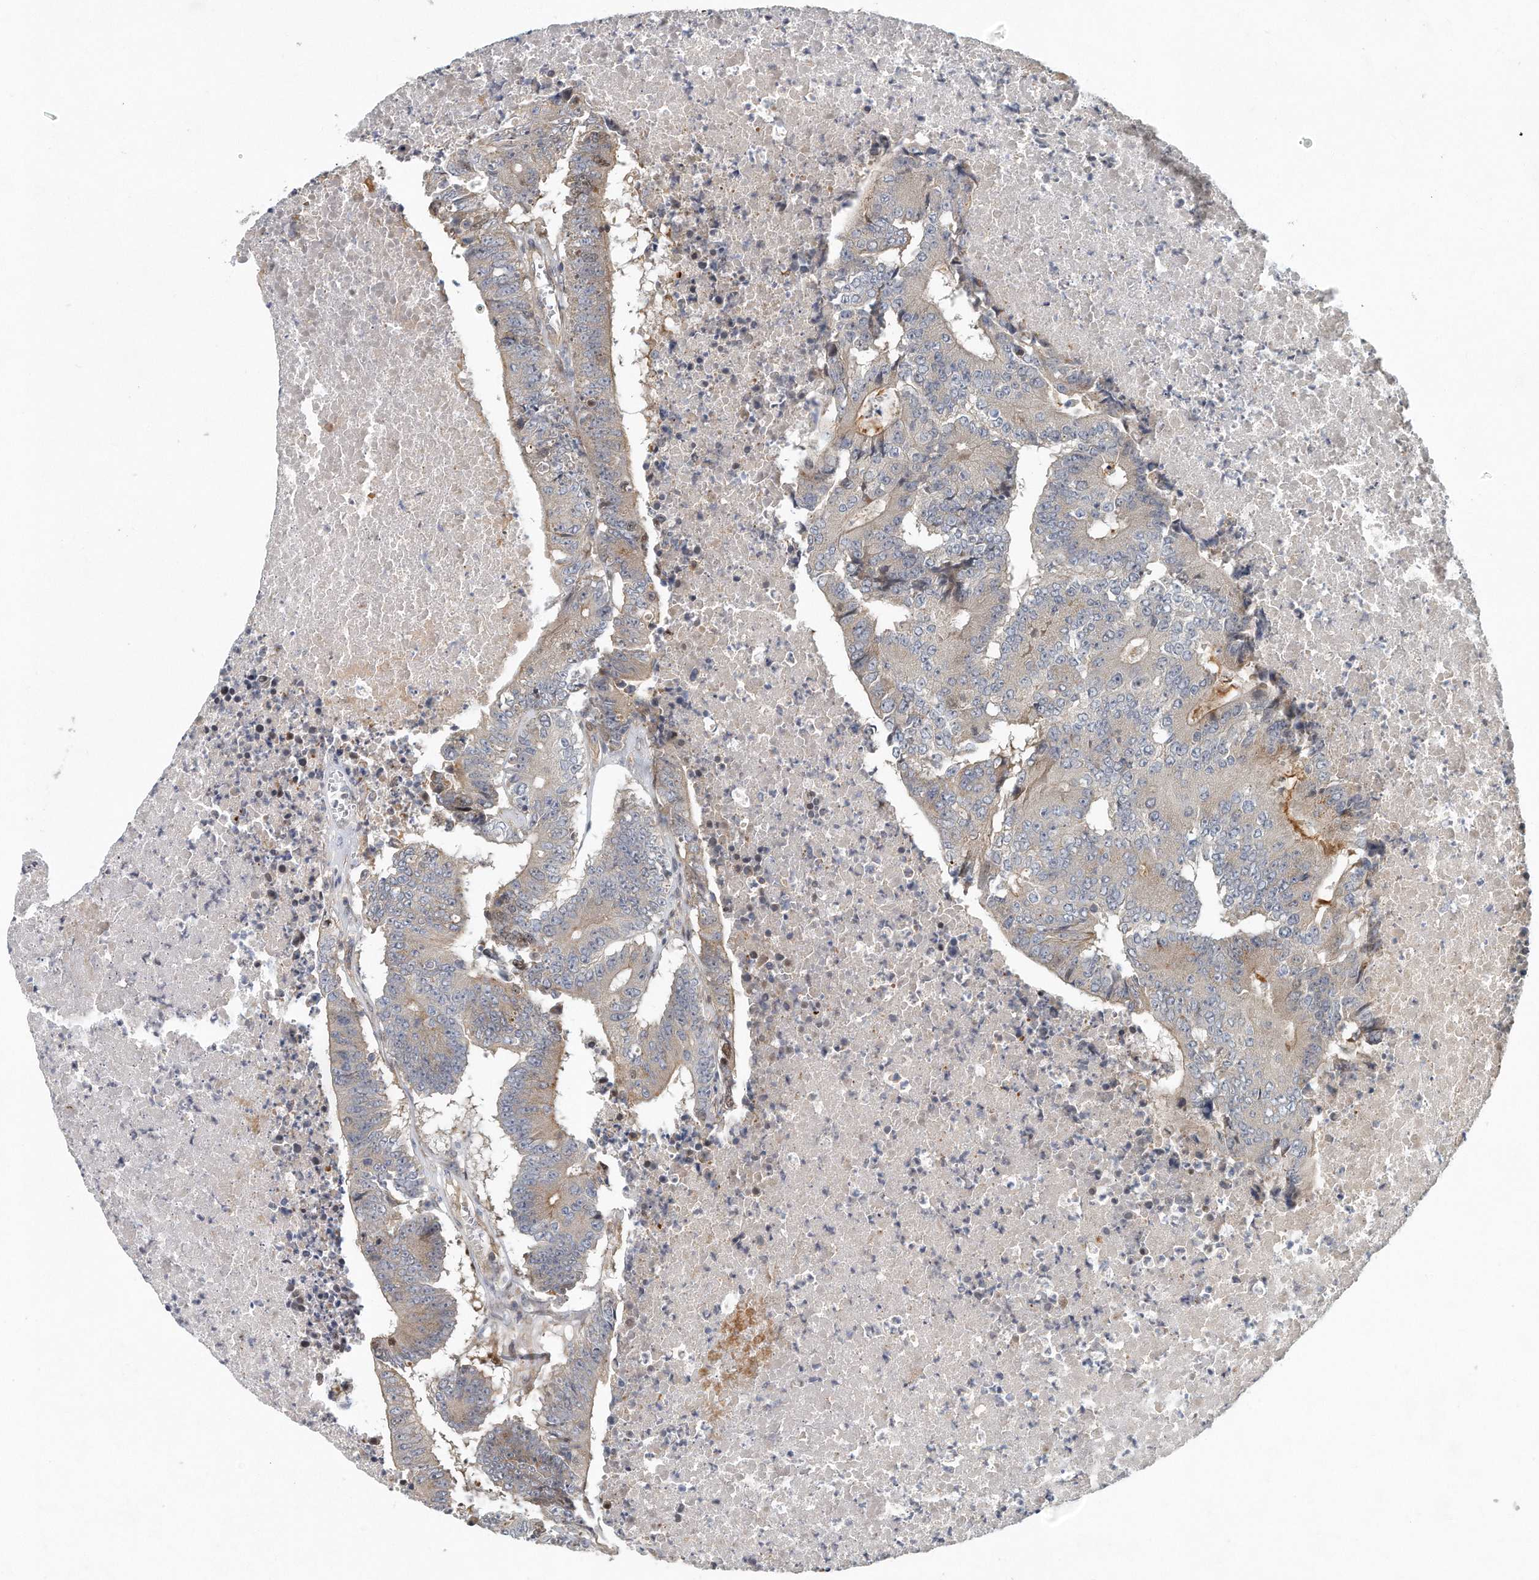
{"staining": {"intensity": "weak", "quantity": "25%-75%", "location": "cytoplasmic/membranous"}, "tissue": "colorectal cancer", "cell_type": "Tumor cells", "image_type": "cancer", "snomed": [{"axis": "morphology", "description": "Adenocarcinoma, NOS"}, {"axis": "topography", "description": "Colon"}], "caption": "Protein staining of colorectal cancer (adenocarcinoma) tissue exhibits weak cytoplasmic/membranous staining in approximately 25%-75% of tumor cells.", "gene": "PCDH8", "patient": {"sex": "male", "age": 87}}